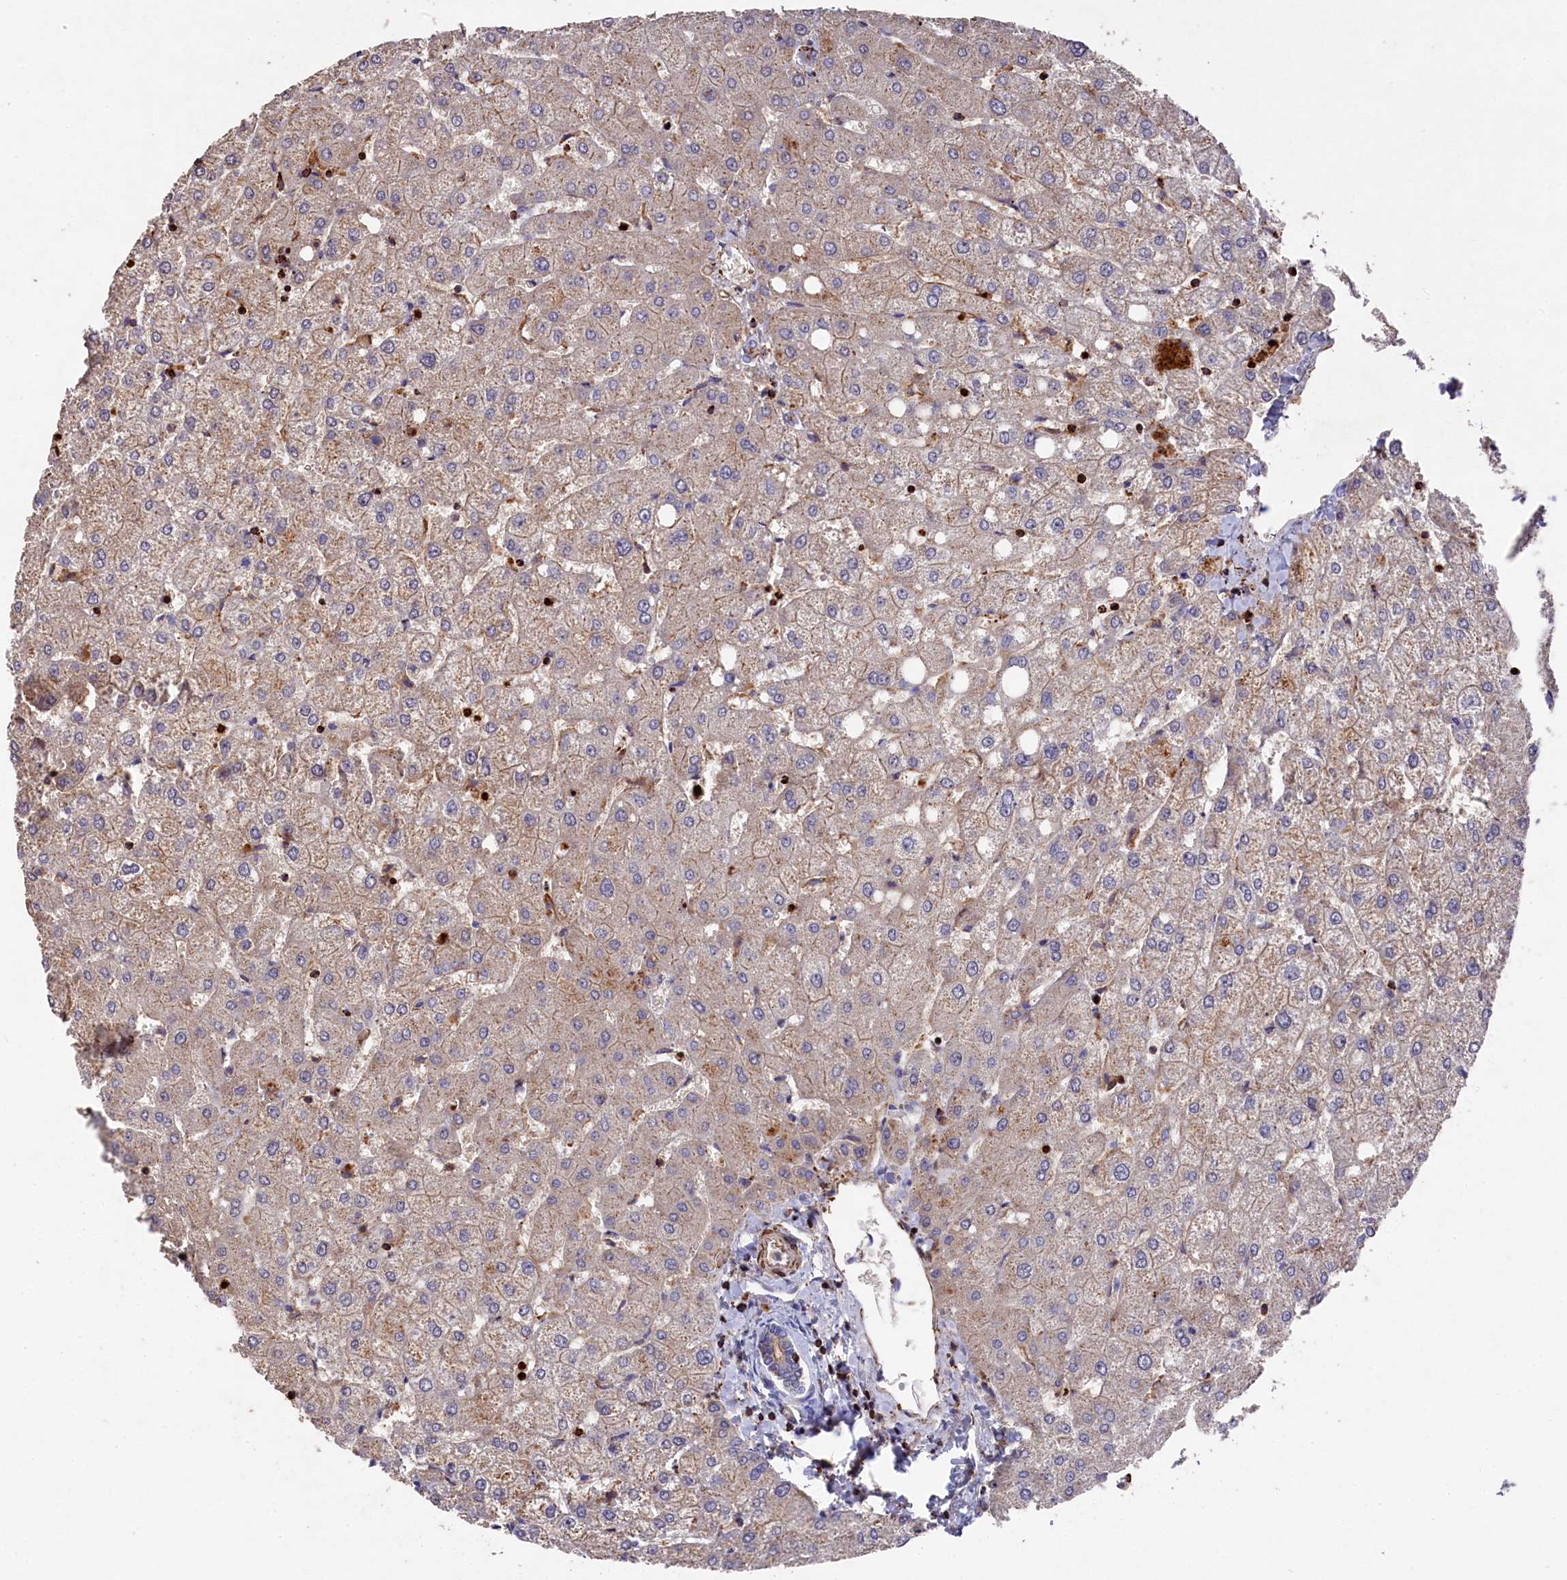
{"staining": {"intensity": "weak", "quantity": "25%-75%", "location": "cytoplasmic/membranous"}, "tissue": "liver", "cell_type": "Cholangiocytes", "image_type": "normal", "snomed": [{"axis": "morphology", "description": "Normal tissue, NOS"}, {"axis": "topography", "description": "Liver"}], "caption": "Cholangiocytes show weak cytoplasmic/membranous expression in about 25%-75% of cells in unremarkable liver. The staining is performed using DAB brown chromogen to label protein expression. The nuclei are counter-stained blue using hematoxylin.", "gene": "RAPSN", "patient": {"sex": "female", "age": 54}}